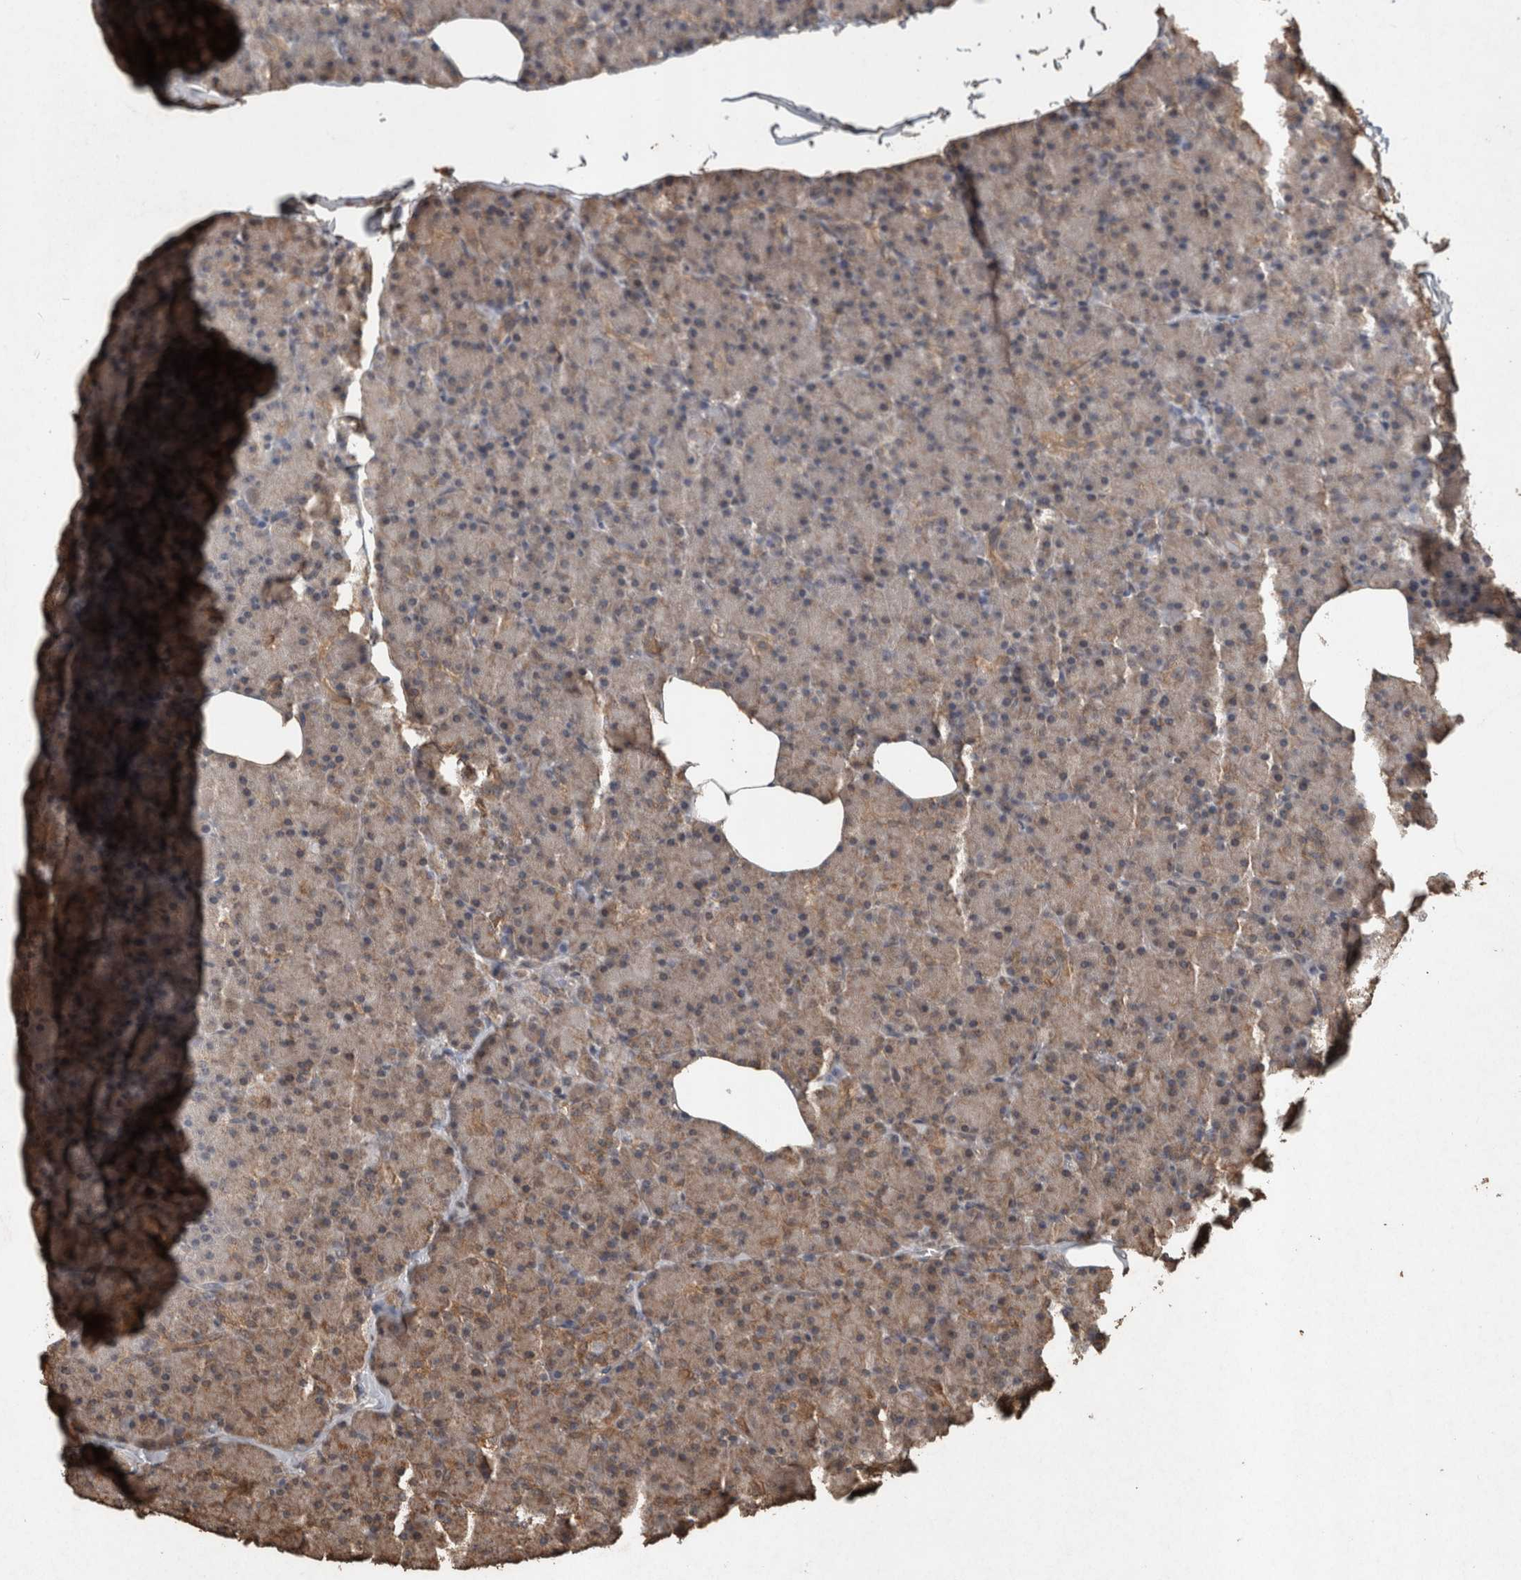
{"staining": {"intensity": "moderate", "quantity": "25%-75%", "location": "cytoplasmic/membranous"}, "tissue": "pancreas", "cell_type": "Exocrine glandular cells", "image_type": "normal", "snomed": [{"axis": "morphology", "description": "Normal tissue, NOS"}, {"axis": "topography", "description": "Pancreas"}], "caption": "A micrograph of human pancreas stained for a protein displays moderate cytoplasmic/membranous brown staining in exocrine glandular cells. Using DAB (brown) and hematoxylin (blue) stains, captured at high magnification using brightfield microscopy.", "gene": "FGFRL1", "patient": {"sex": "female", "age": 43}}